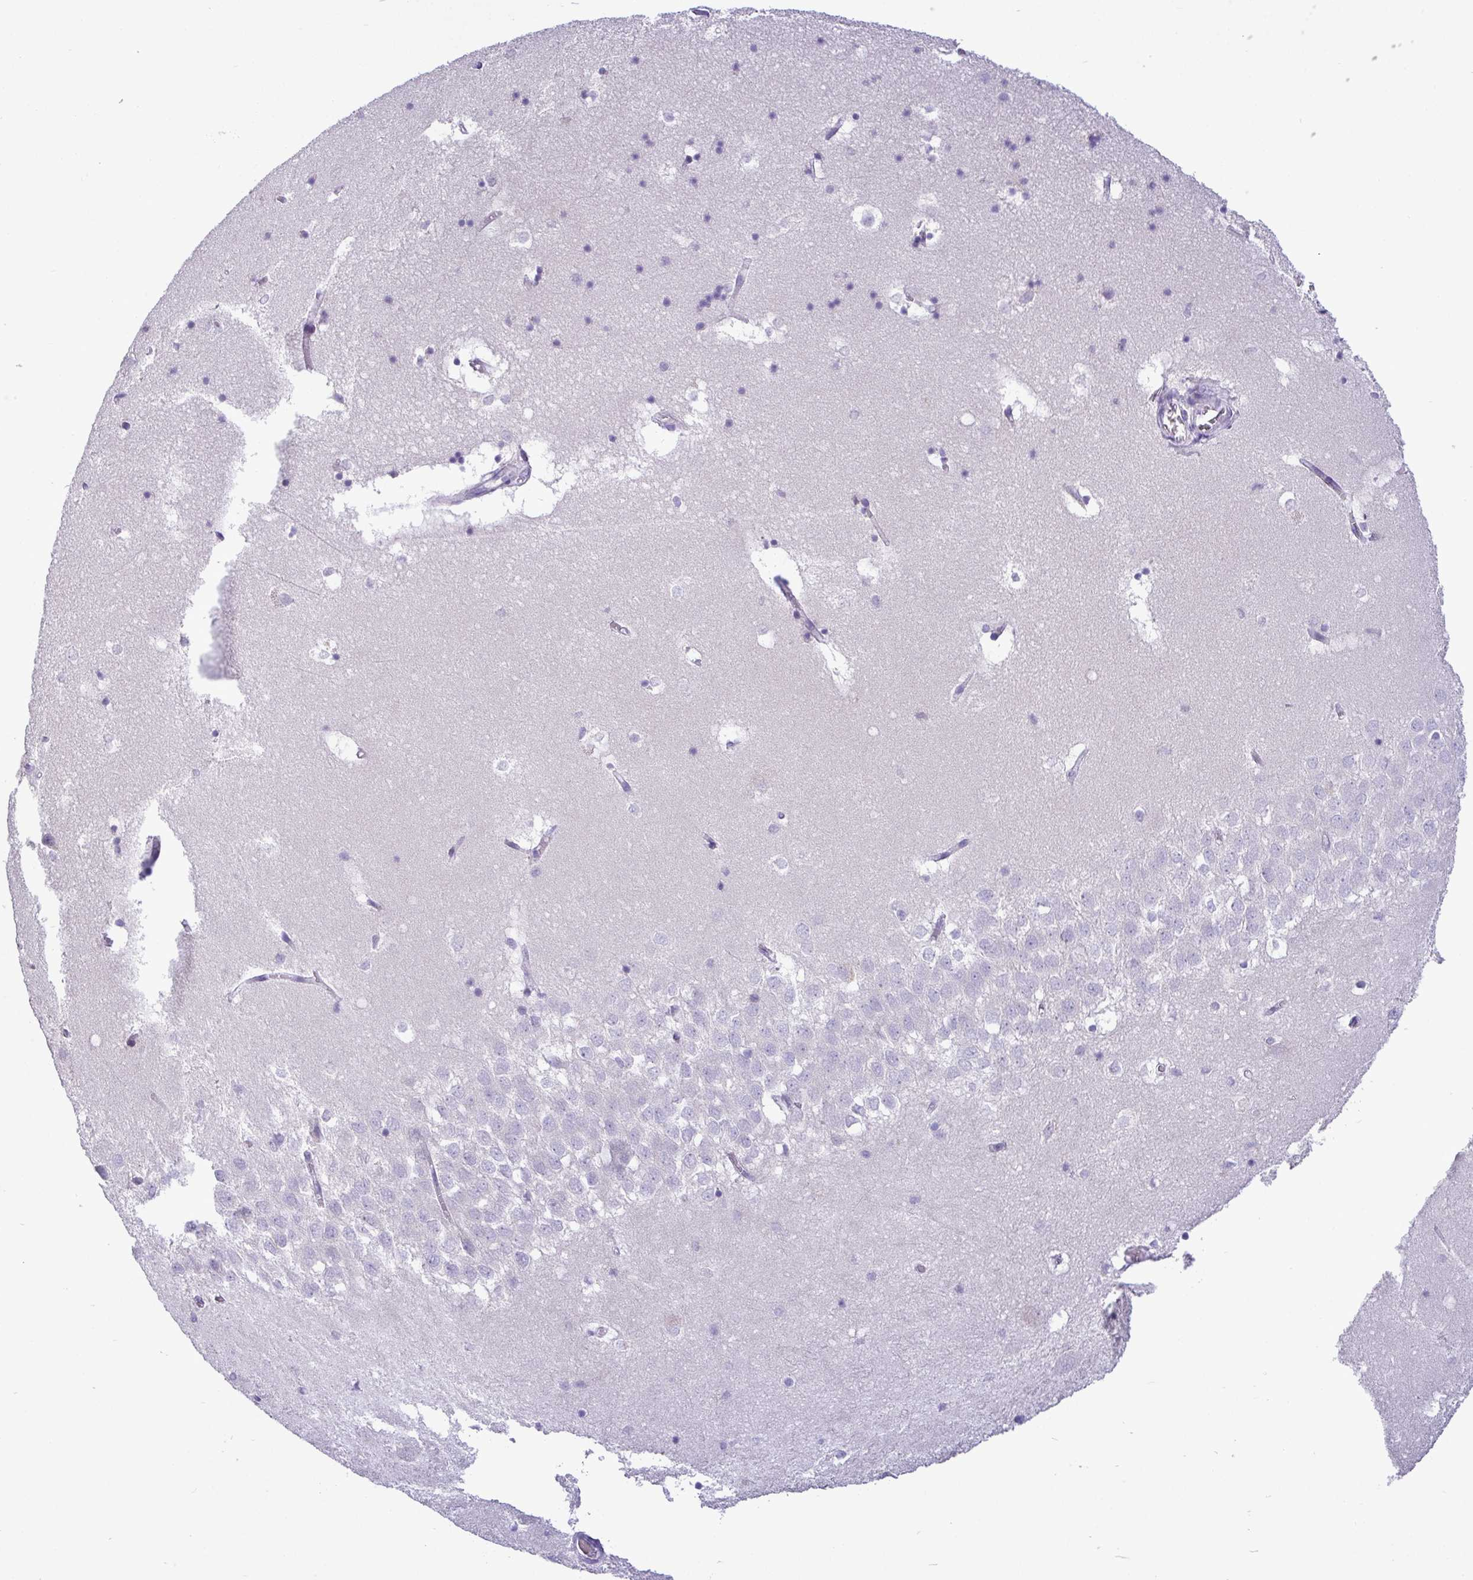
{"staining": {"intensity": "negative", "quantity": "none", "location": "none"}, "tissue": "hippocampus", "cell_type": "Glial cells", "image_type": "normal", "snomed": [{"axis": "morphology", "description": "Normal tissue, NOS"}, {"axis": "topography", "description": "Hippocampus"}], "caption": "The IHC micrograph has no significant positivity in glial cells of hippocampus.", "gene": "C4orf33", "patient": {"sex": "male", "age": 58}}